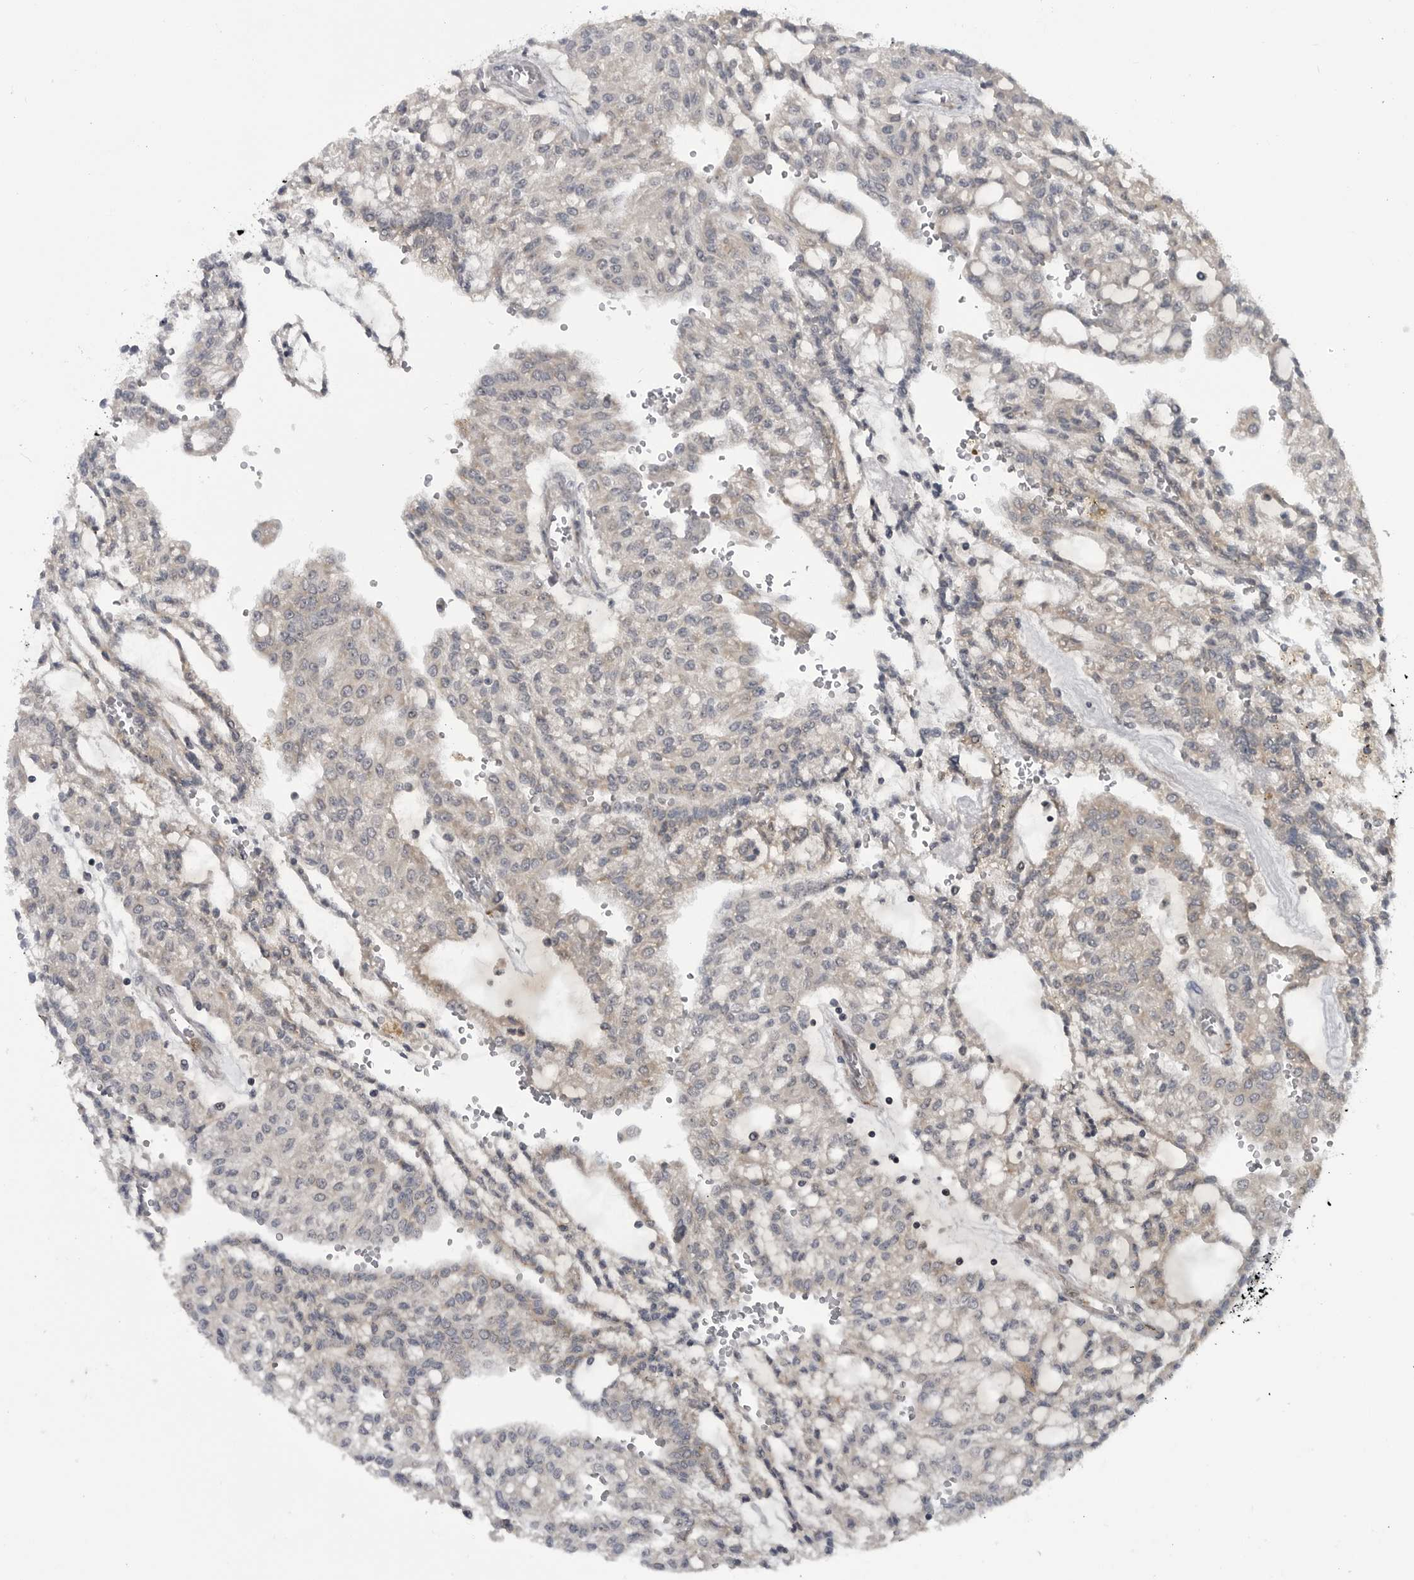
{"staining": {"intensity": "weak", "quantity": "25%-75%", "location": "cytoplasmic/membranous"}, "tissue": "renal cancer", "cell_type": "Tumor cells", "image_type": "cancer", "snomed": [{"axis": "morphology", "description": "Adenocarcinoma, NOS"}, {"axis": "topography", "description": "Kidney"}], "caption": "A photomicrograph of human renal adenocarcinoma stained for a protein reveals weak cytoplasmic/membranous brown staining in tumor cells.", "gene": "FAAP100", "patient": {"sex": "male", "age": 63}}